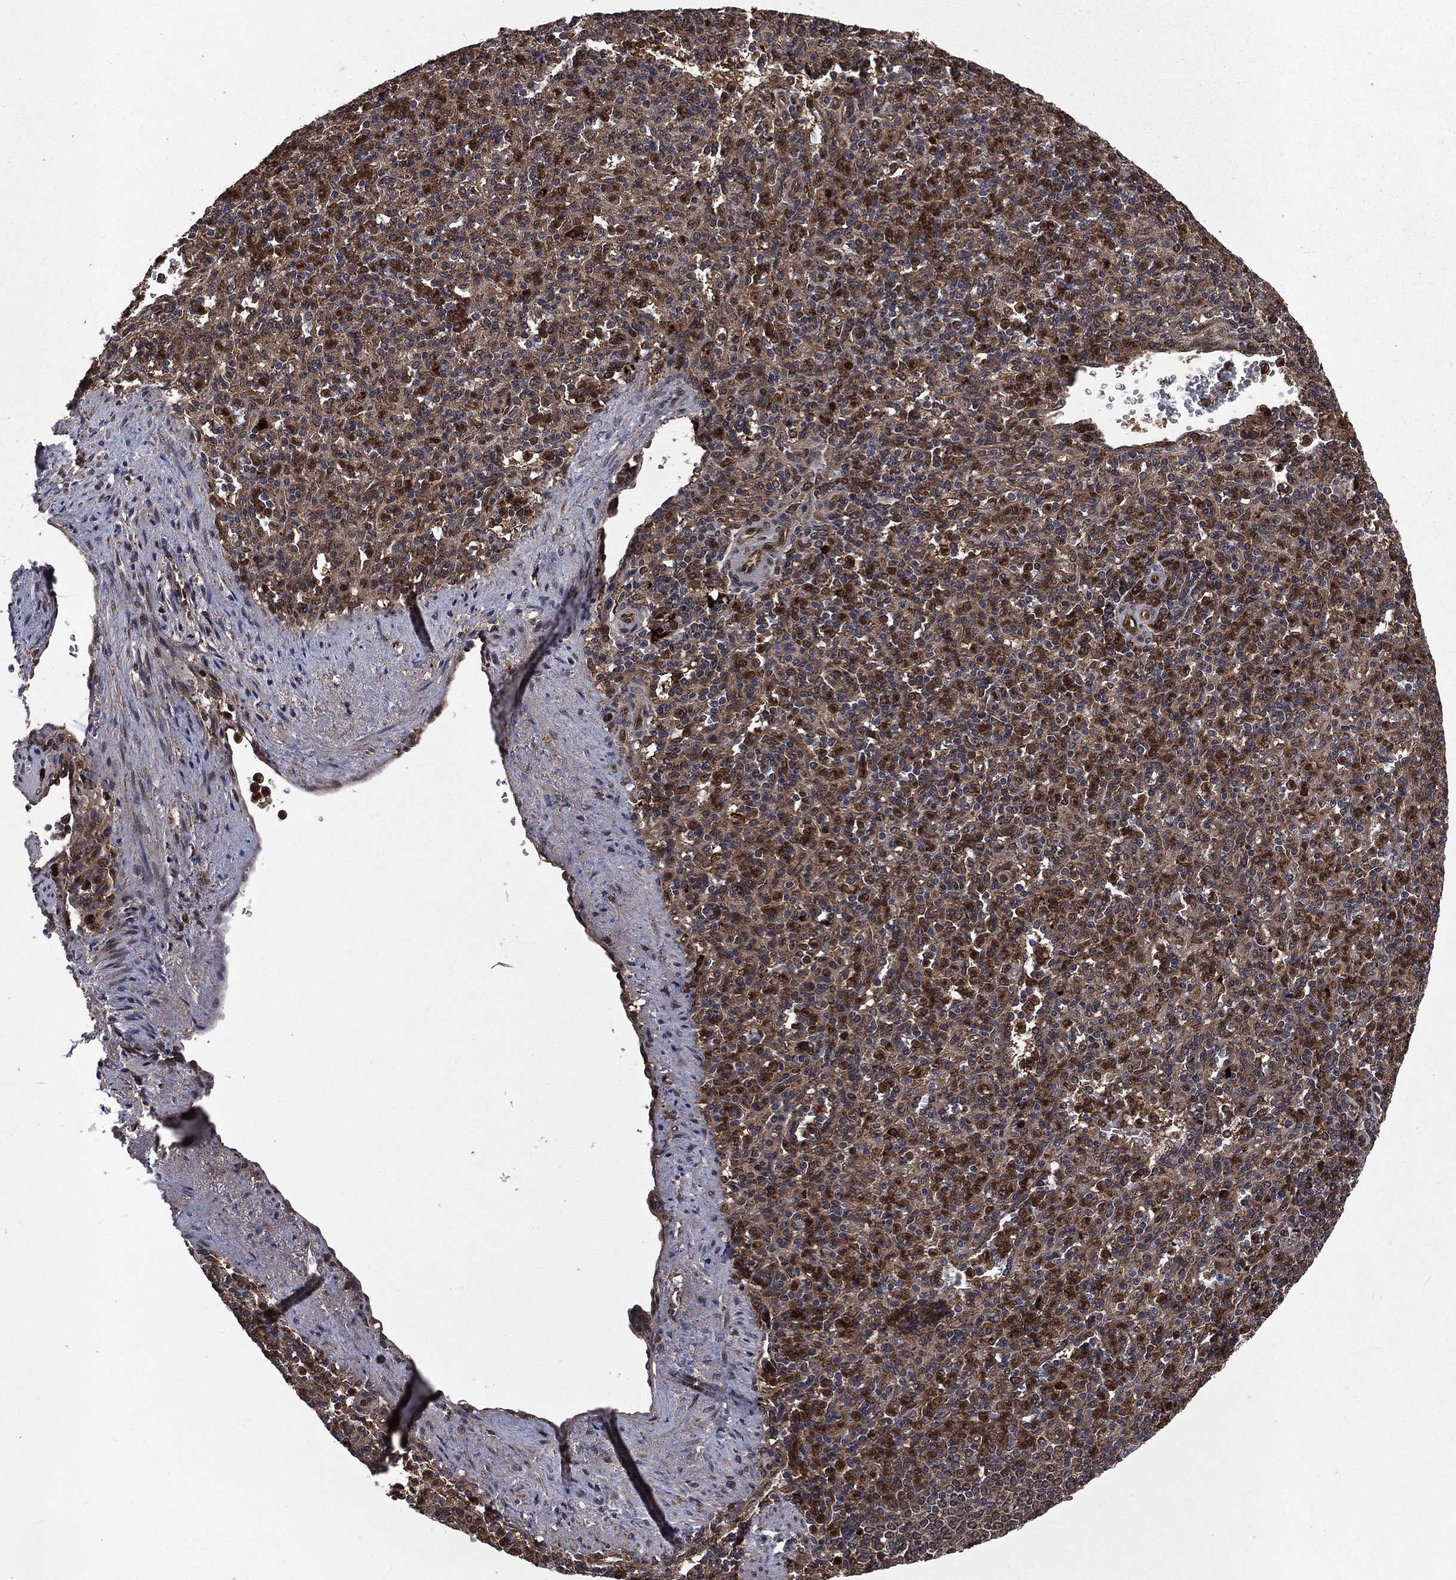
{"staining": {"intensity": "moderate", "quantity": "<25%", "location": "cytoplasmic/membranous"}, "tissue": "spleen", "cell_type": "Cells in red pulp", "image_type": "normal", "snomed": [{"axis": "morphology", "description": "Normal tissue, NOS"}, {"axis": "topography", "description": "Spleen"}], "caption": "Protein analysis of normal spleen exhibits moderate cytoplasmic/membranous positivity in about <25% of cells in red pulp. The protein of interest is stained brown, and the nuclei are stained in blue (DAB IHC with brightfield microscopy, high magnification).", "gene": "LENG8", "patient": {"sex": "female", "age": 74}}